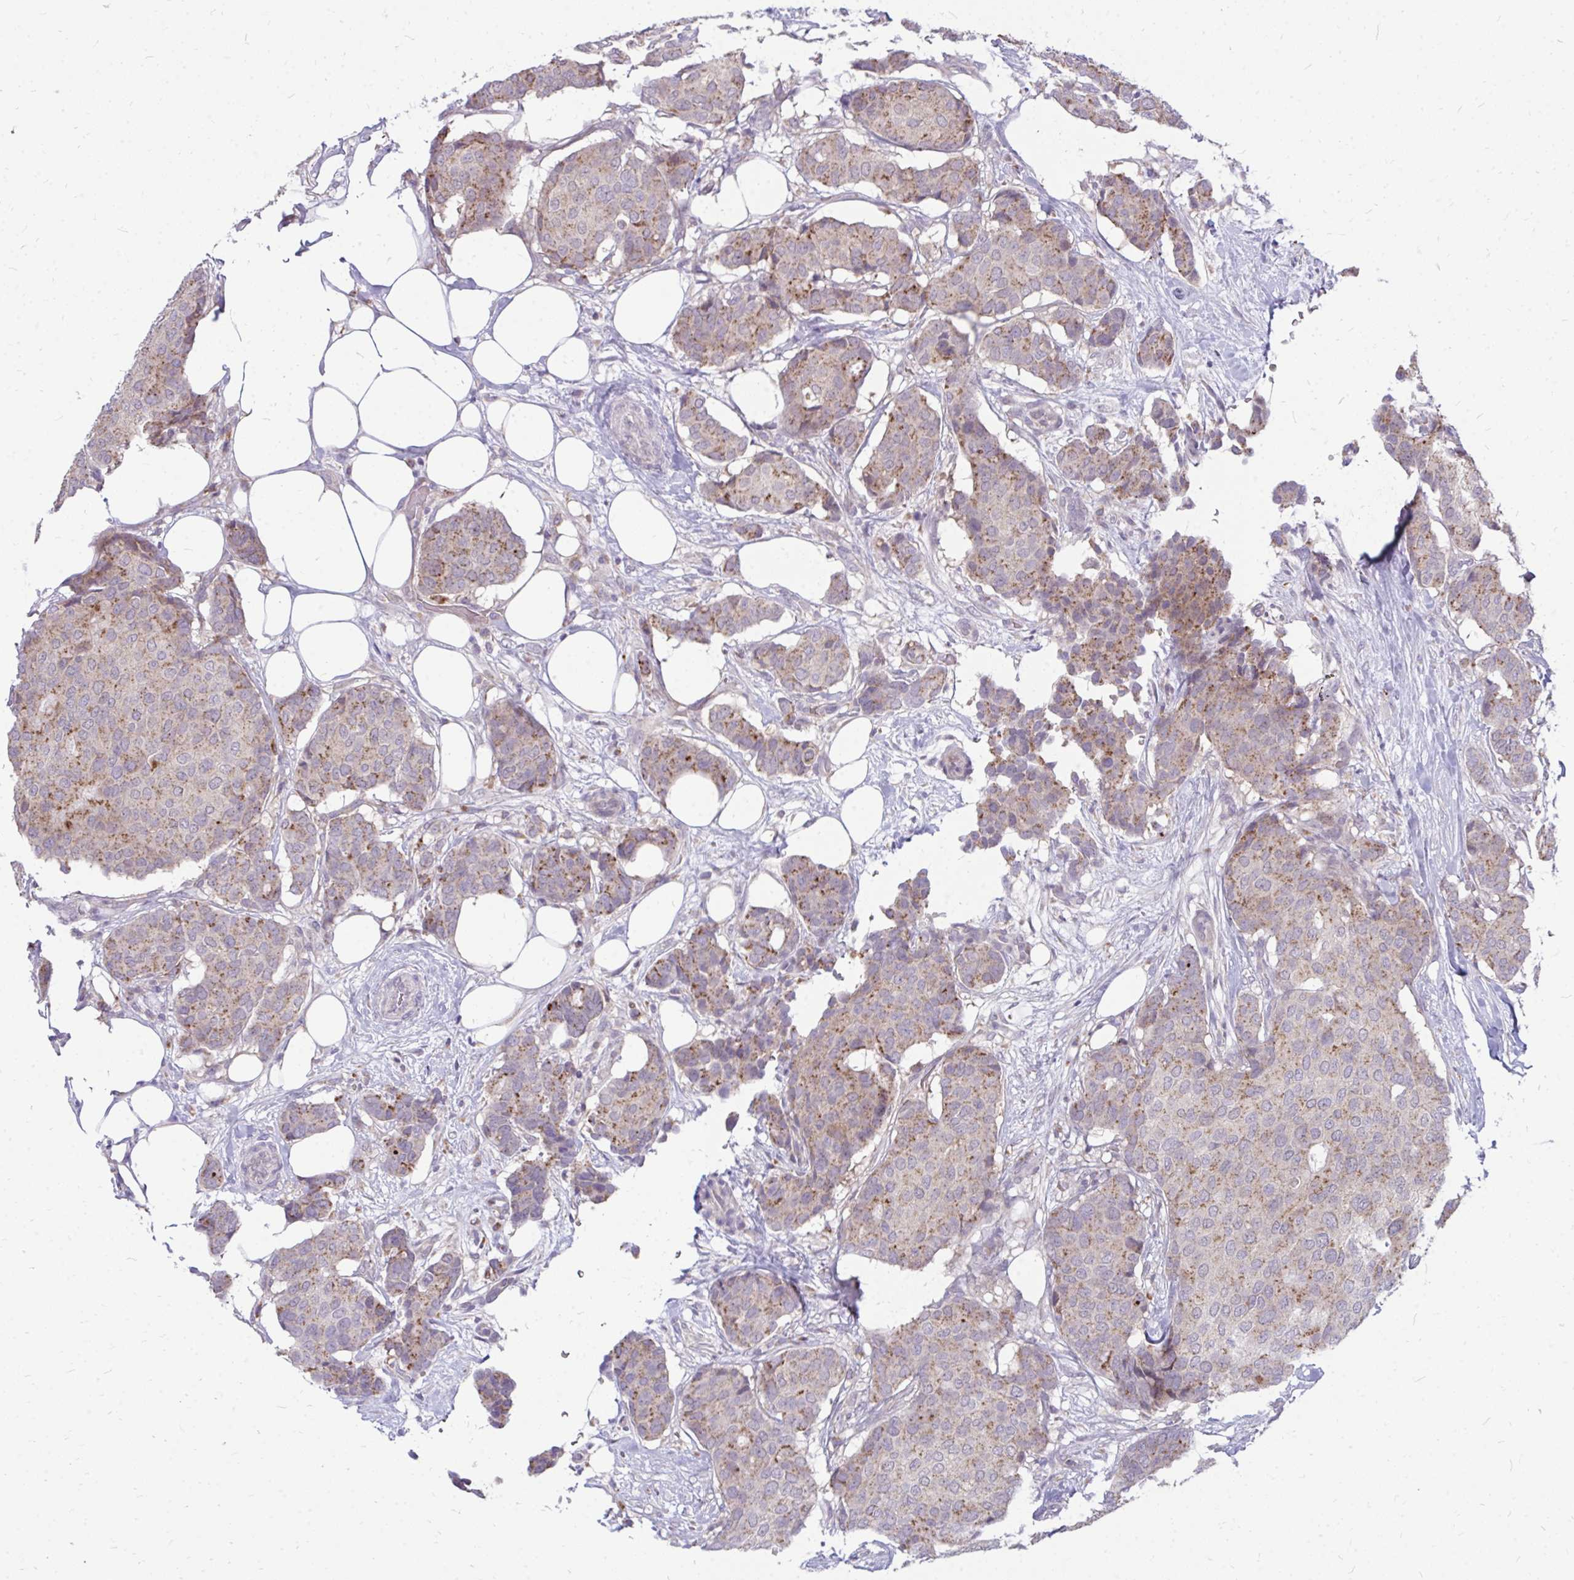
{"staining": {"intensity": "moderate", "quantity": "25%-75%", "location": "cytoplasmic/membranous"}, "tissue": "breast cancer", "cell_type": "Tumor cells", "image_type": "cancer", "snomed": [{"axis": "morphology", "description": "Duct carcinoma"}, {"axis": "topography", "description": "Breast"}], "caption": "Moderate cytoplasmic/membranous staining is identified in about 25%-75% of tumor cells in breast cancer (intraductal carcinoma).", "gene": "ZSCAN25", "patient": {"sex": "female", "age": 75}}